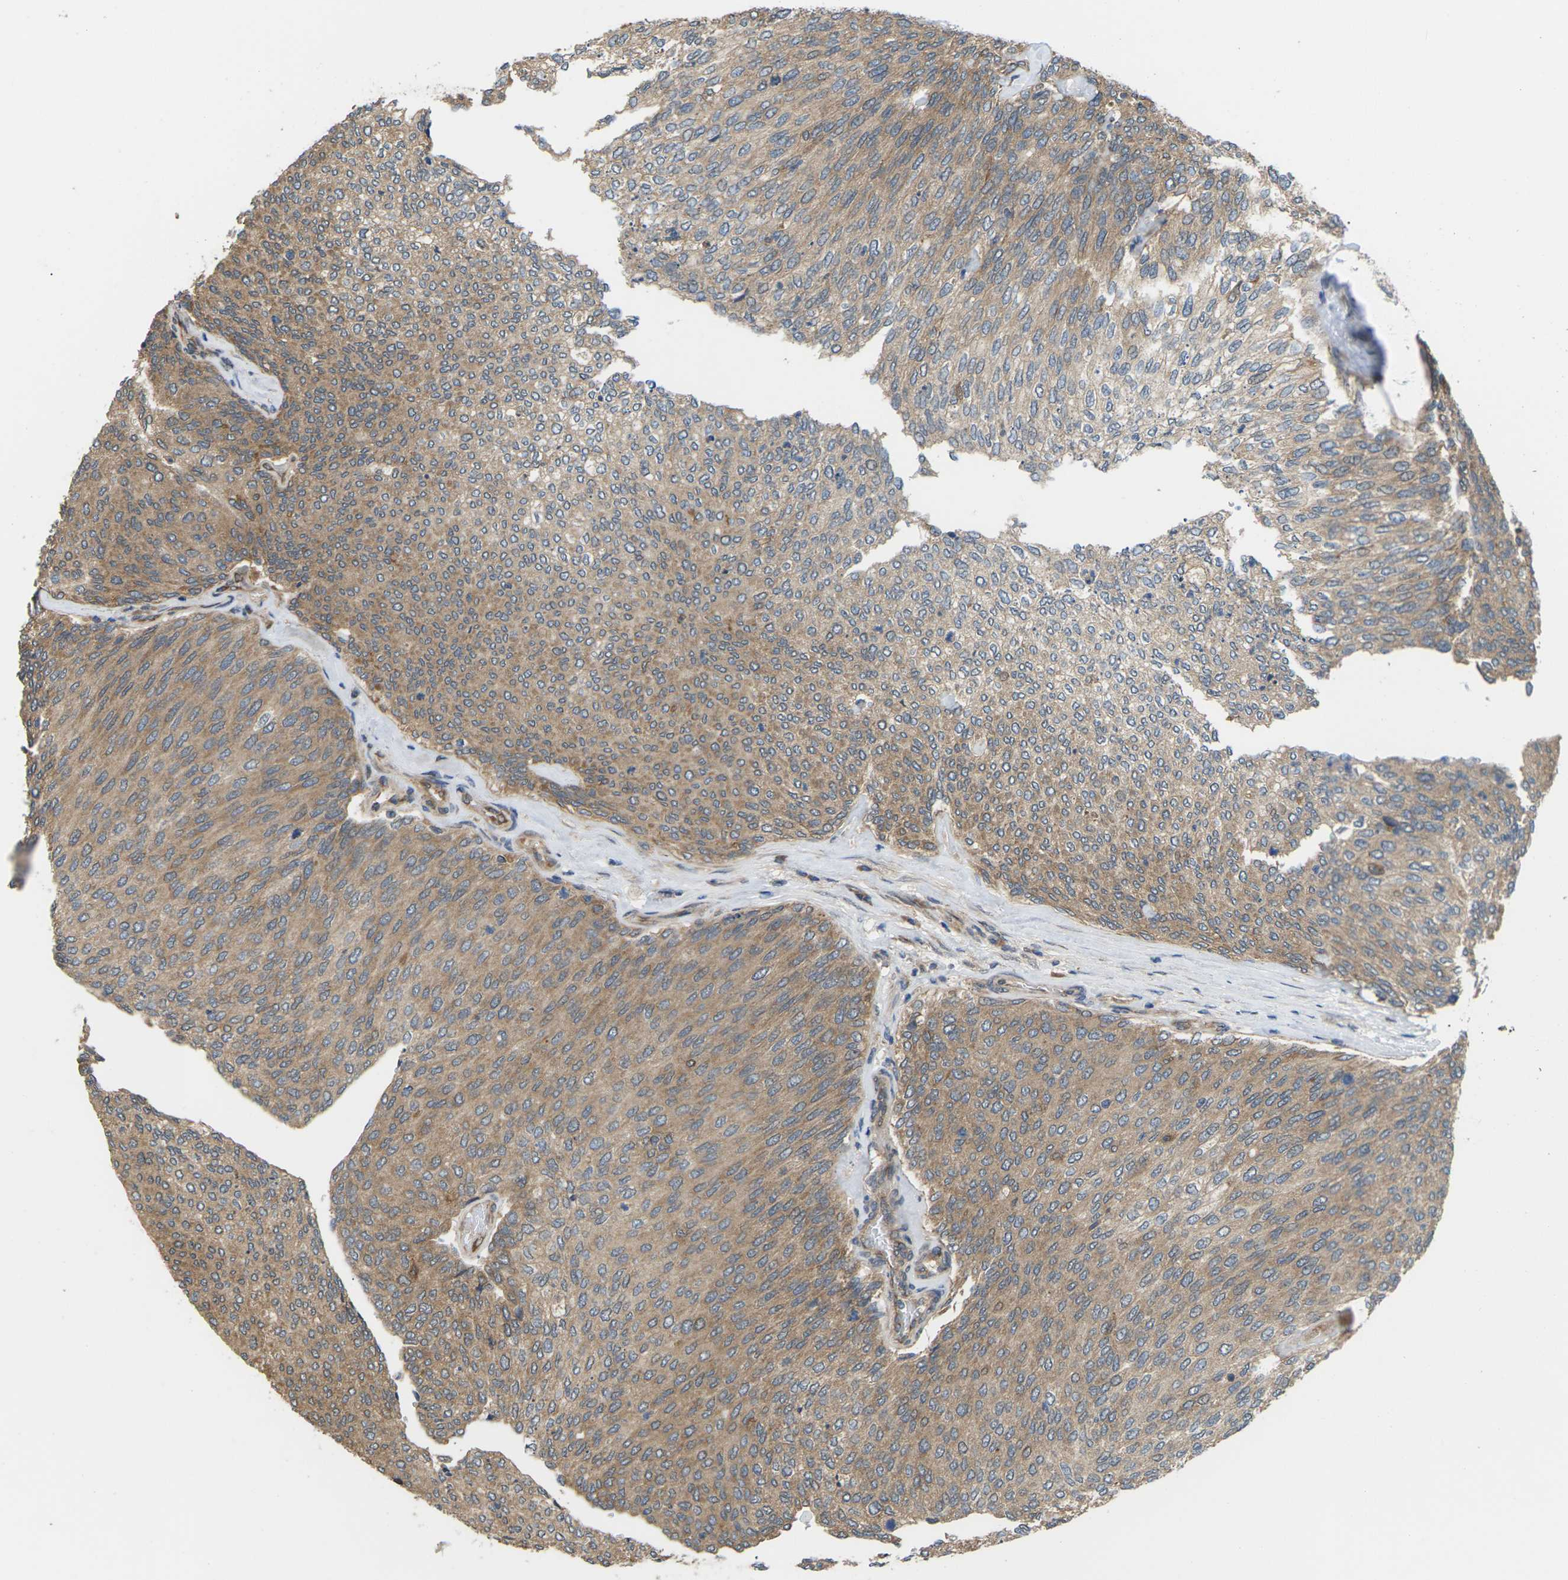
{"staining": {"intensity": "moderate", "quantity": ">75%", "location": "cytoplasmic/membranous"}, "tissue": "urothelial cancer", "cell_type": "Tumor cells", "image_type": "cancer", "snomed": [{"axis": "morphology", "description": "Urothelial carcinoma, Low grade"}, {"axis": "topography", "description": "Urinary bladder"}], "caption": "IHC (DAB) staining of urothelial cancer demonstrates moderate cytoplasmic/membranous protein staining in about >75% of tumor cells. Using DAB (3,3'-diaminobenzidine) (brown) and hematoxylin (blue) stains, captured at high magnification using brightfield microscopy.", "gene": "NRAS", "patient": {"sex": "female", "age": 79}}